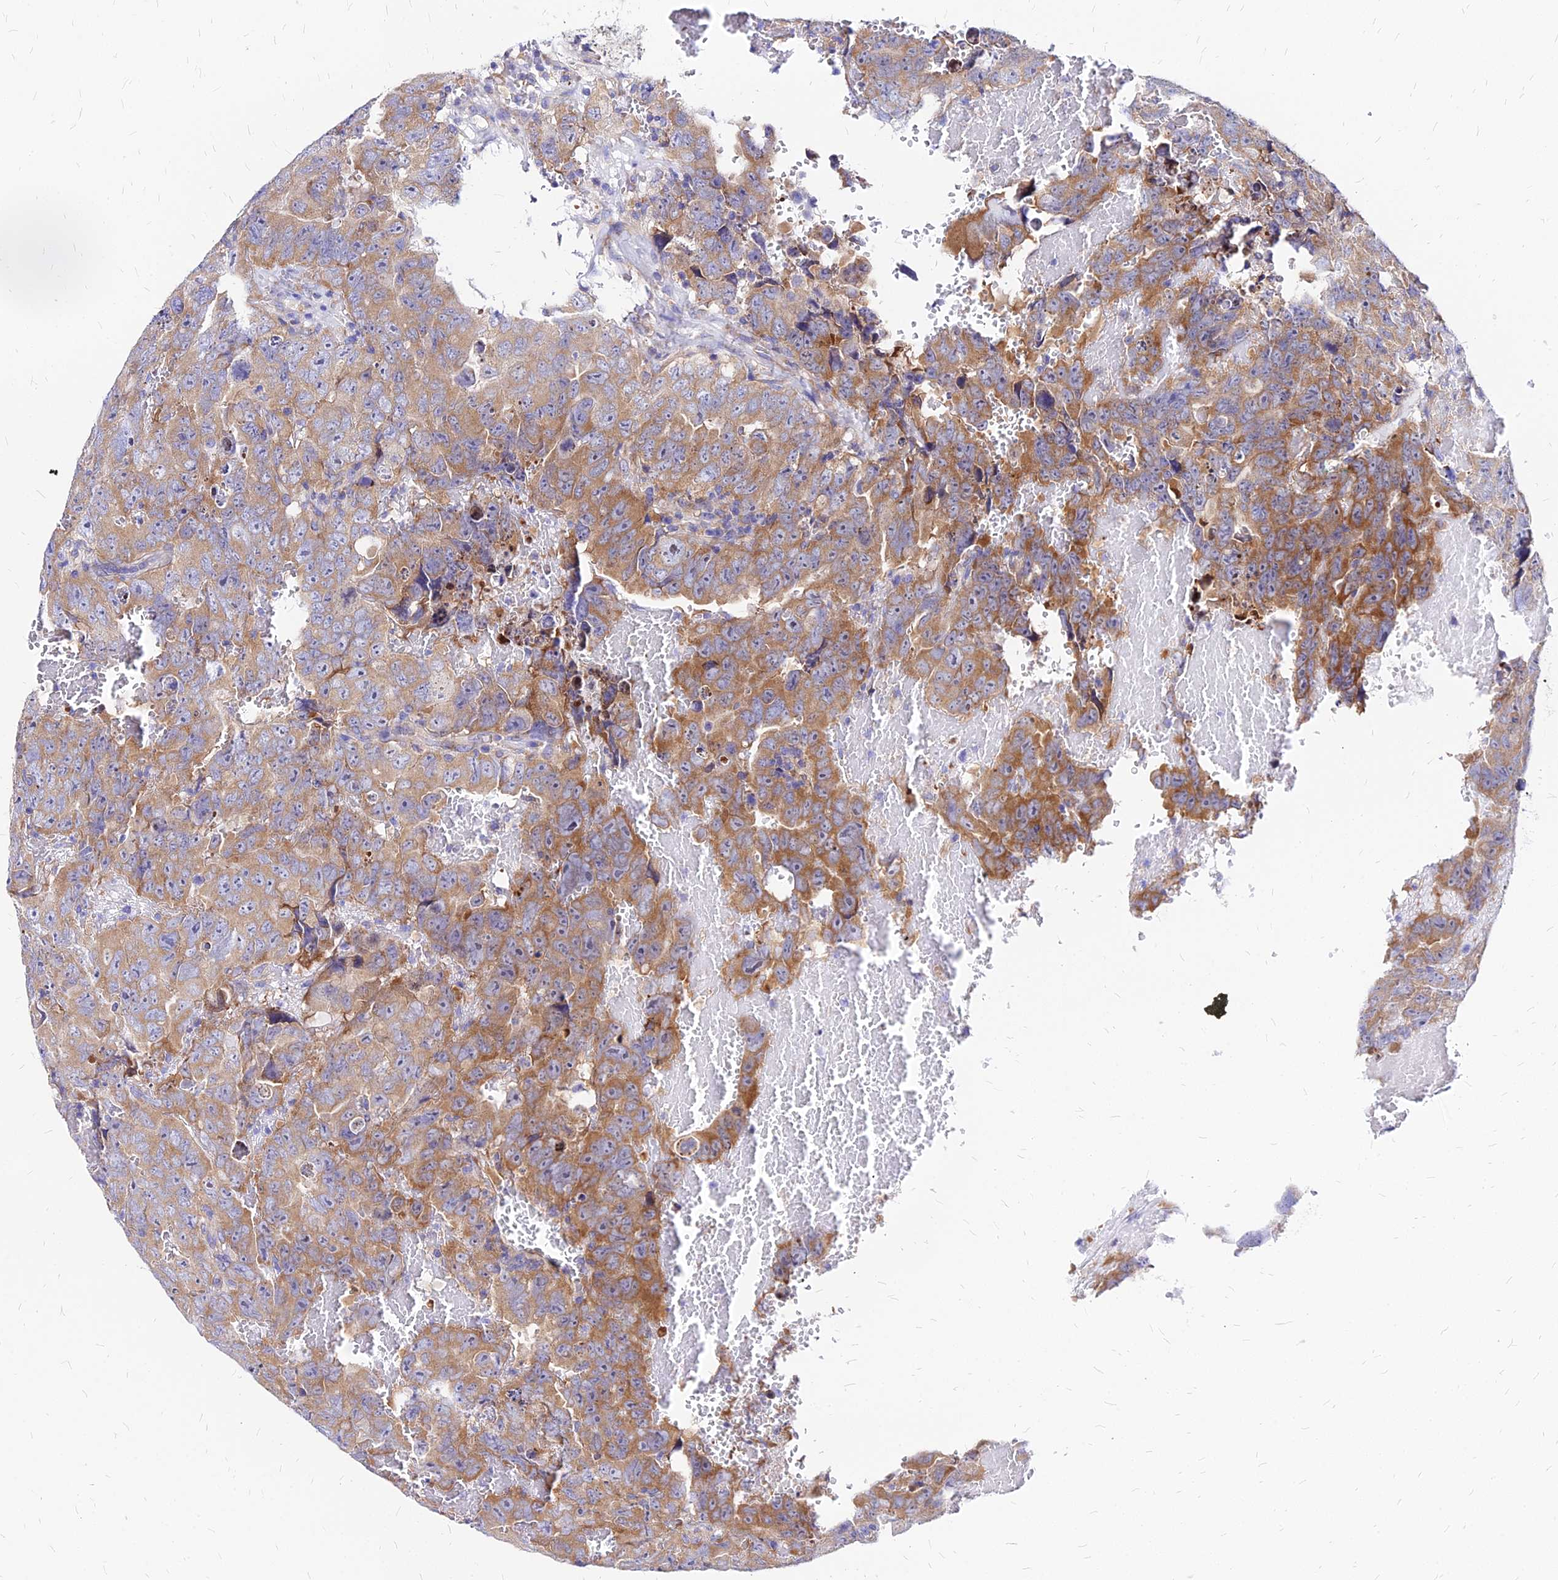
{"staining": {"intensity": "moderate", "quantity": ">75%", "location": "cytoplasmic/membranous"}, "tissue": "testis cancer", "cell_type": "Tumor cells", "image_type": "cancer", "snomed": [{"axis": "morphology", "description": "Carcinoma, Embryonal, NOS"}, {"axis": "topography", "description": "Testis"}], "caption": "Immunohistochemical staining of human testis cancer exhibits medium levels of moderate cytoplasmic/membranous protein staining in approximately >75% of tumor cells.", "gene": "RPL19", "patient": {"sex": "male", "age": 45}}